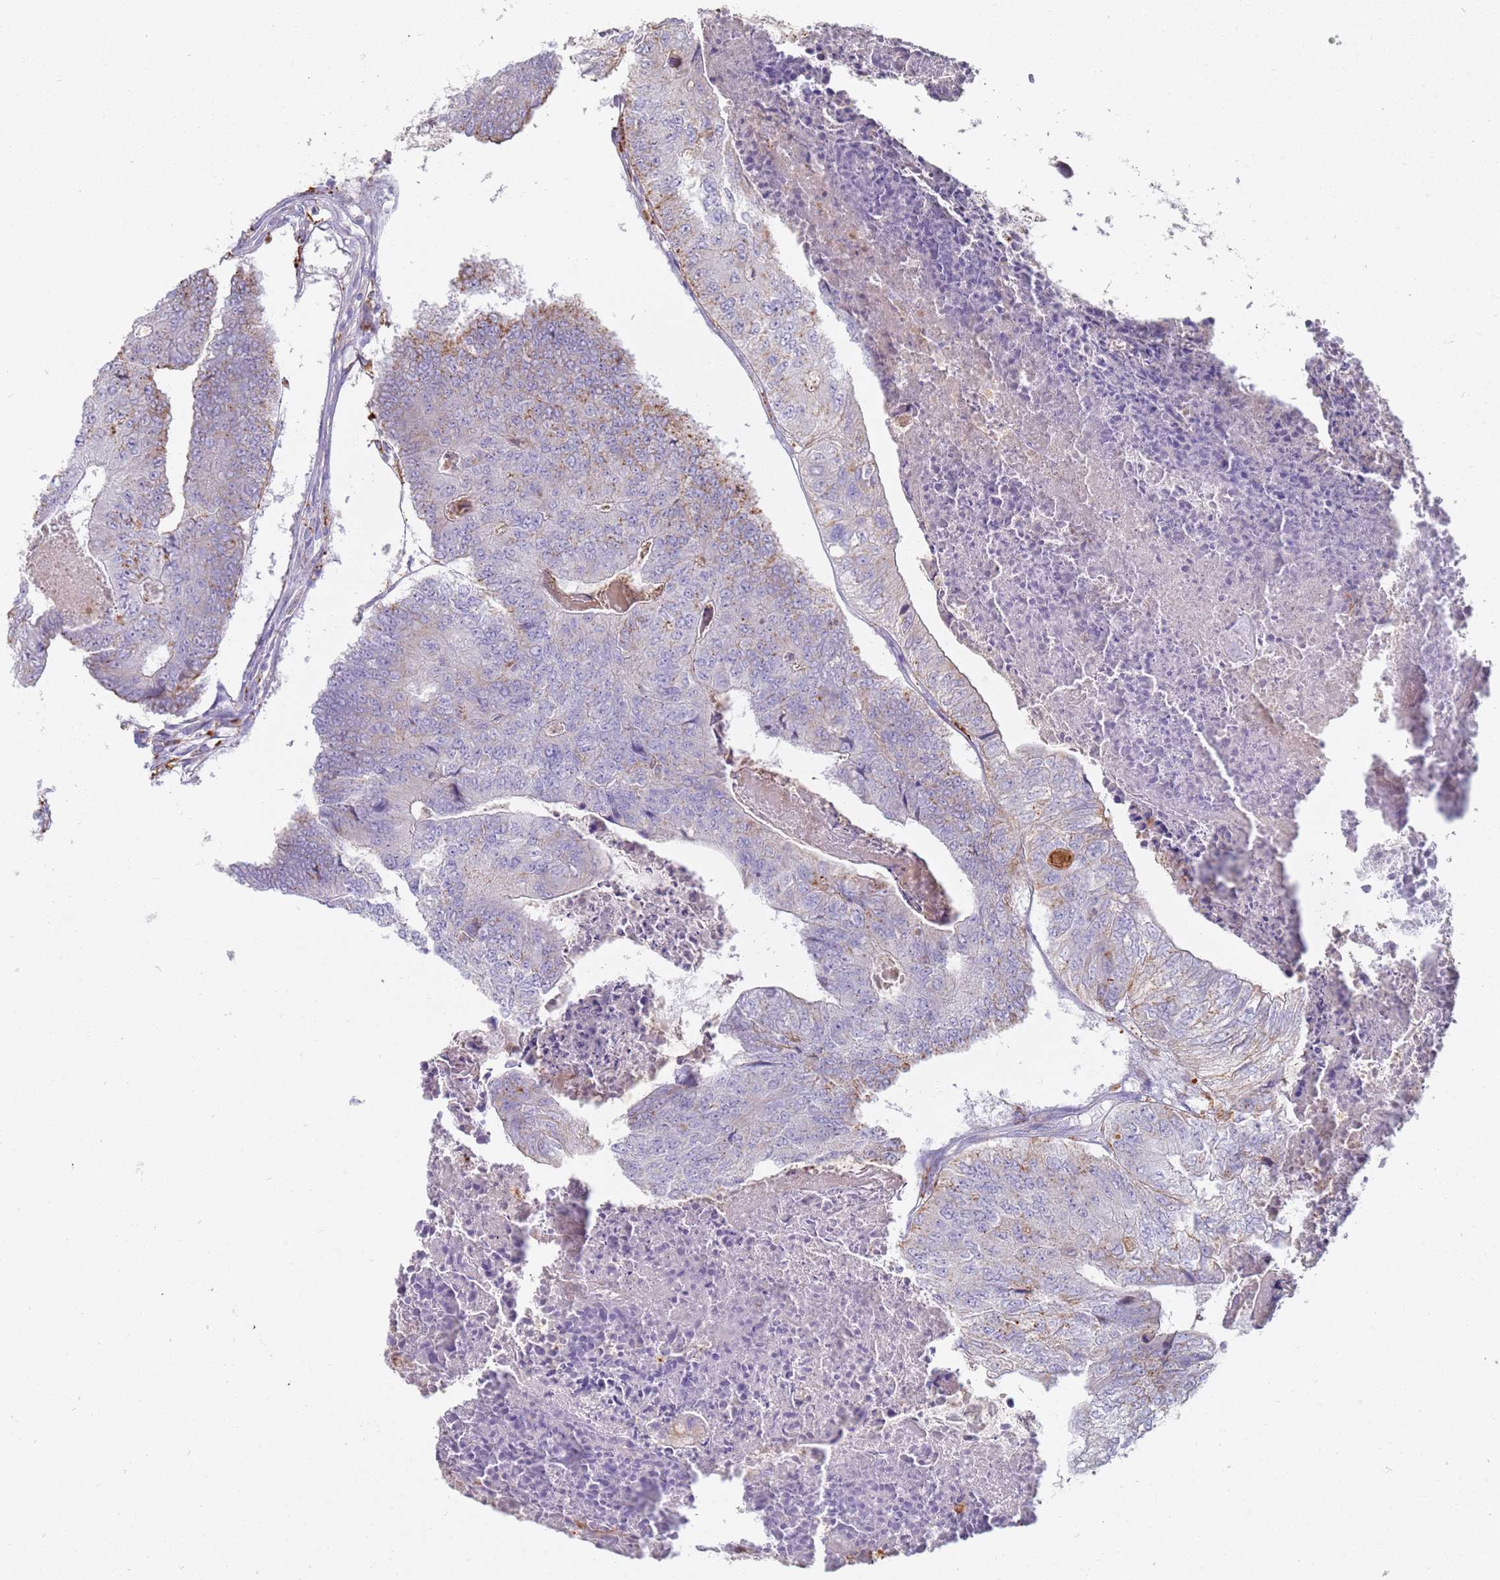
{"staining": {"intensity": "moderate", "quantity": "<25%", "location": "cytoplasmic/membranous"}, "tissue": "colorectal cancer", "cell_type": "Tumor cells", "image_type": "cancer", "snomed": [{"axis": "morphology", "description": "Adenocarcinoma, NOS"}, {"axis": "topography", "description": "Colon"}], "caption": "This is a histology image of immunohistochemistry staining of adenocarcinoma (colorectal), which shows moderate positivity in the cytoplasmic/membranous of tumor cells.", "gene": "TMEM229B", "patient": {"sex": "female", "age": 67}}